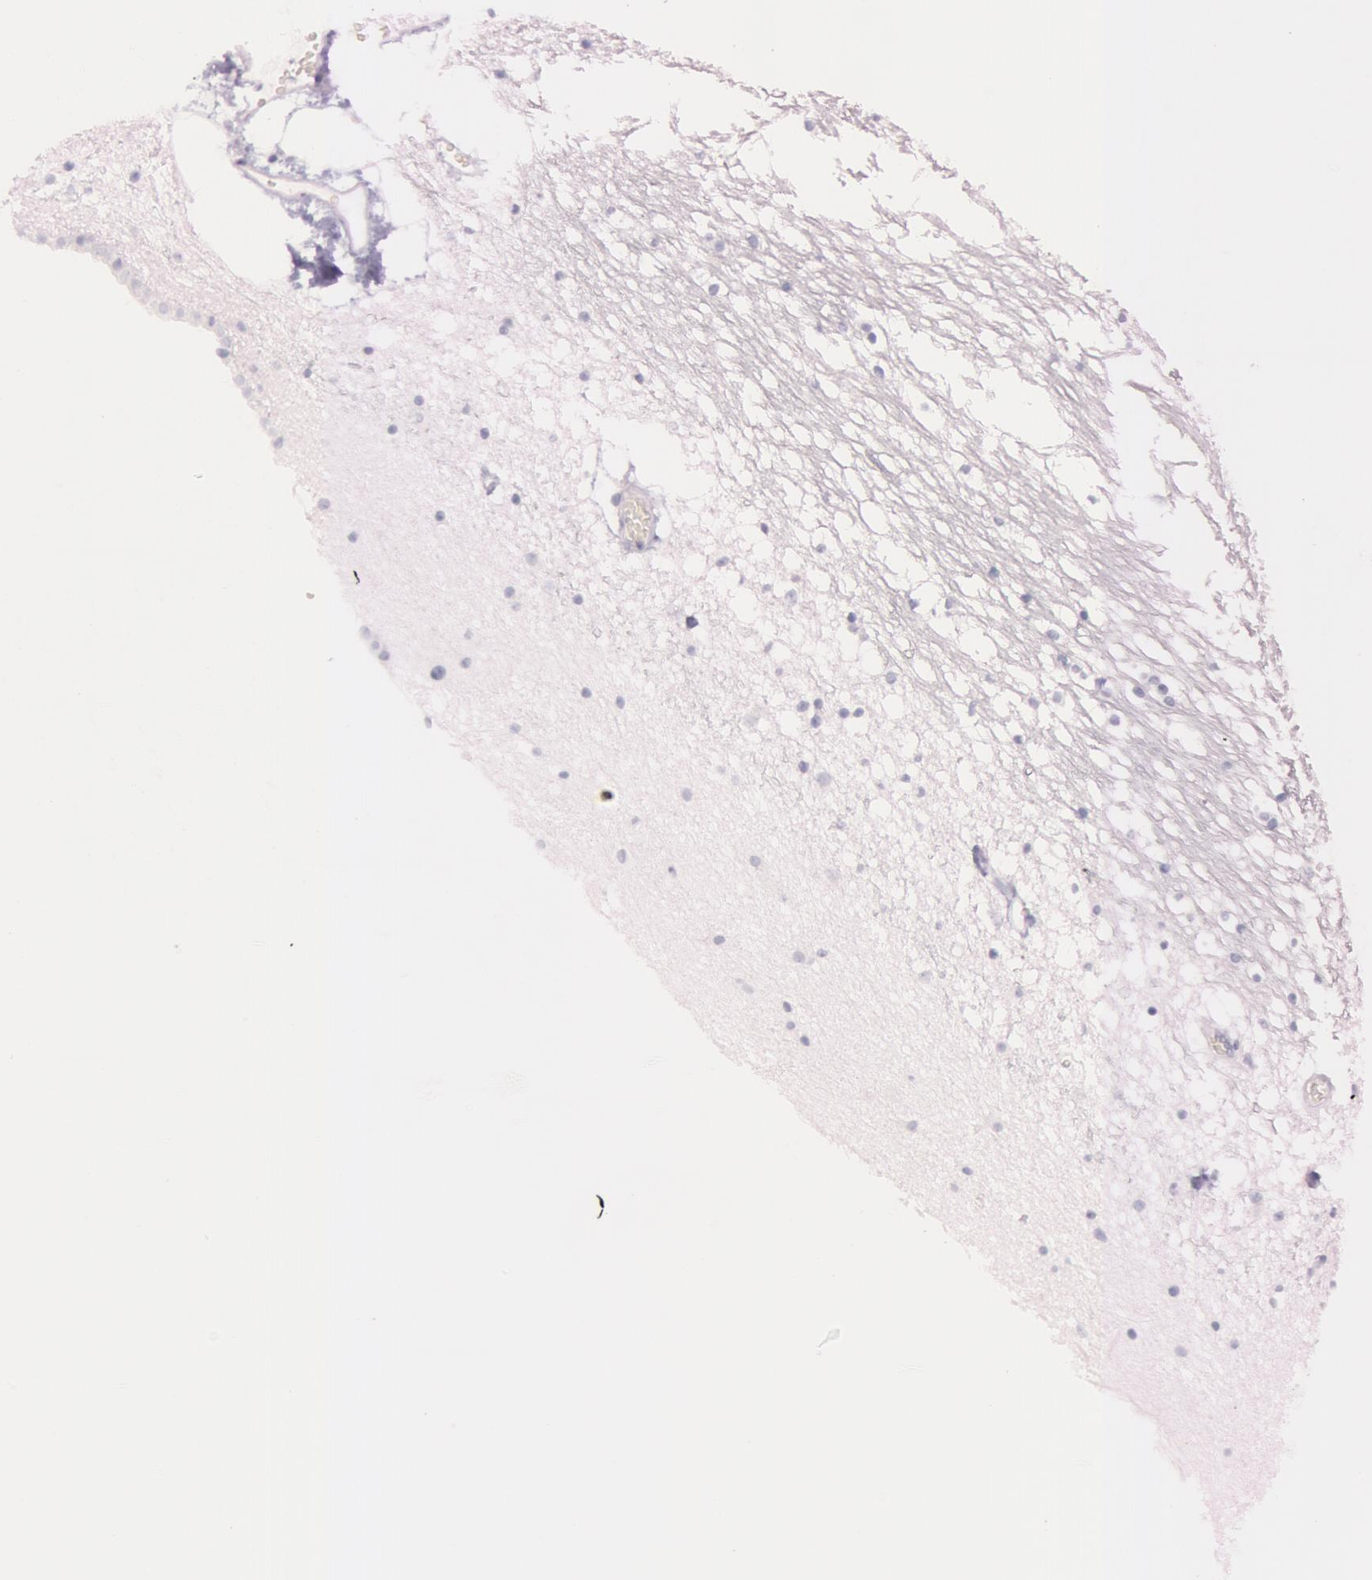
{"staining": {"intensity": "negative", "quantity": "none", "location": "none"}, "tissue": "caudate", "cell_type": "Glial cells", "image_type": "normal", "snomed": [{"axis": "morphology", "description": "Normal tissue, NOS"}, {"axis": "topography", "description": "Lateral ventricle wall"}], "caption": "Immunohistochemistry (IHC) micrograph of benign human caudate stained for a protein (brown), which demonstrates no positivity in glial cells.", "gene": "S100A7", "patient": {"sex": "male", "age": 45}}